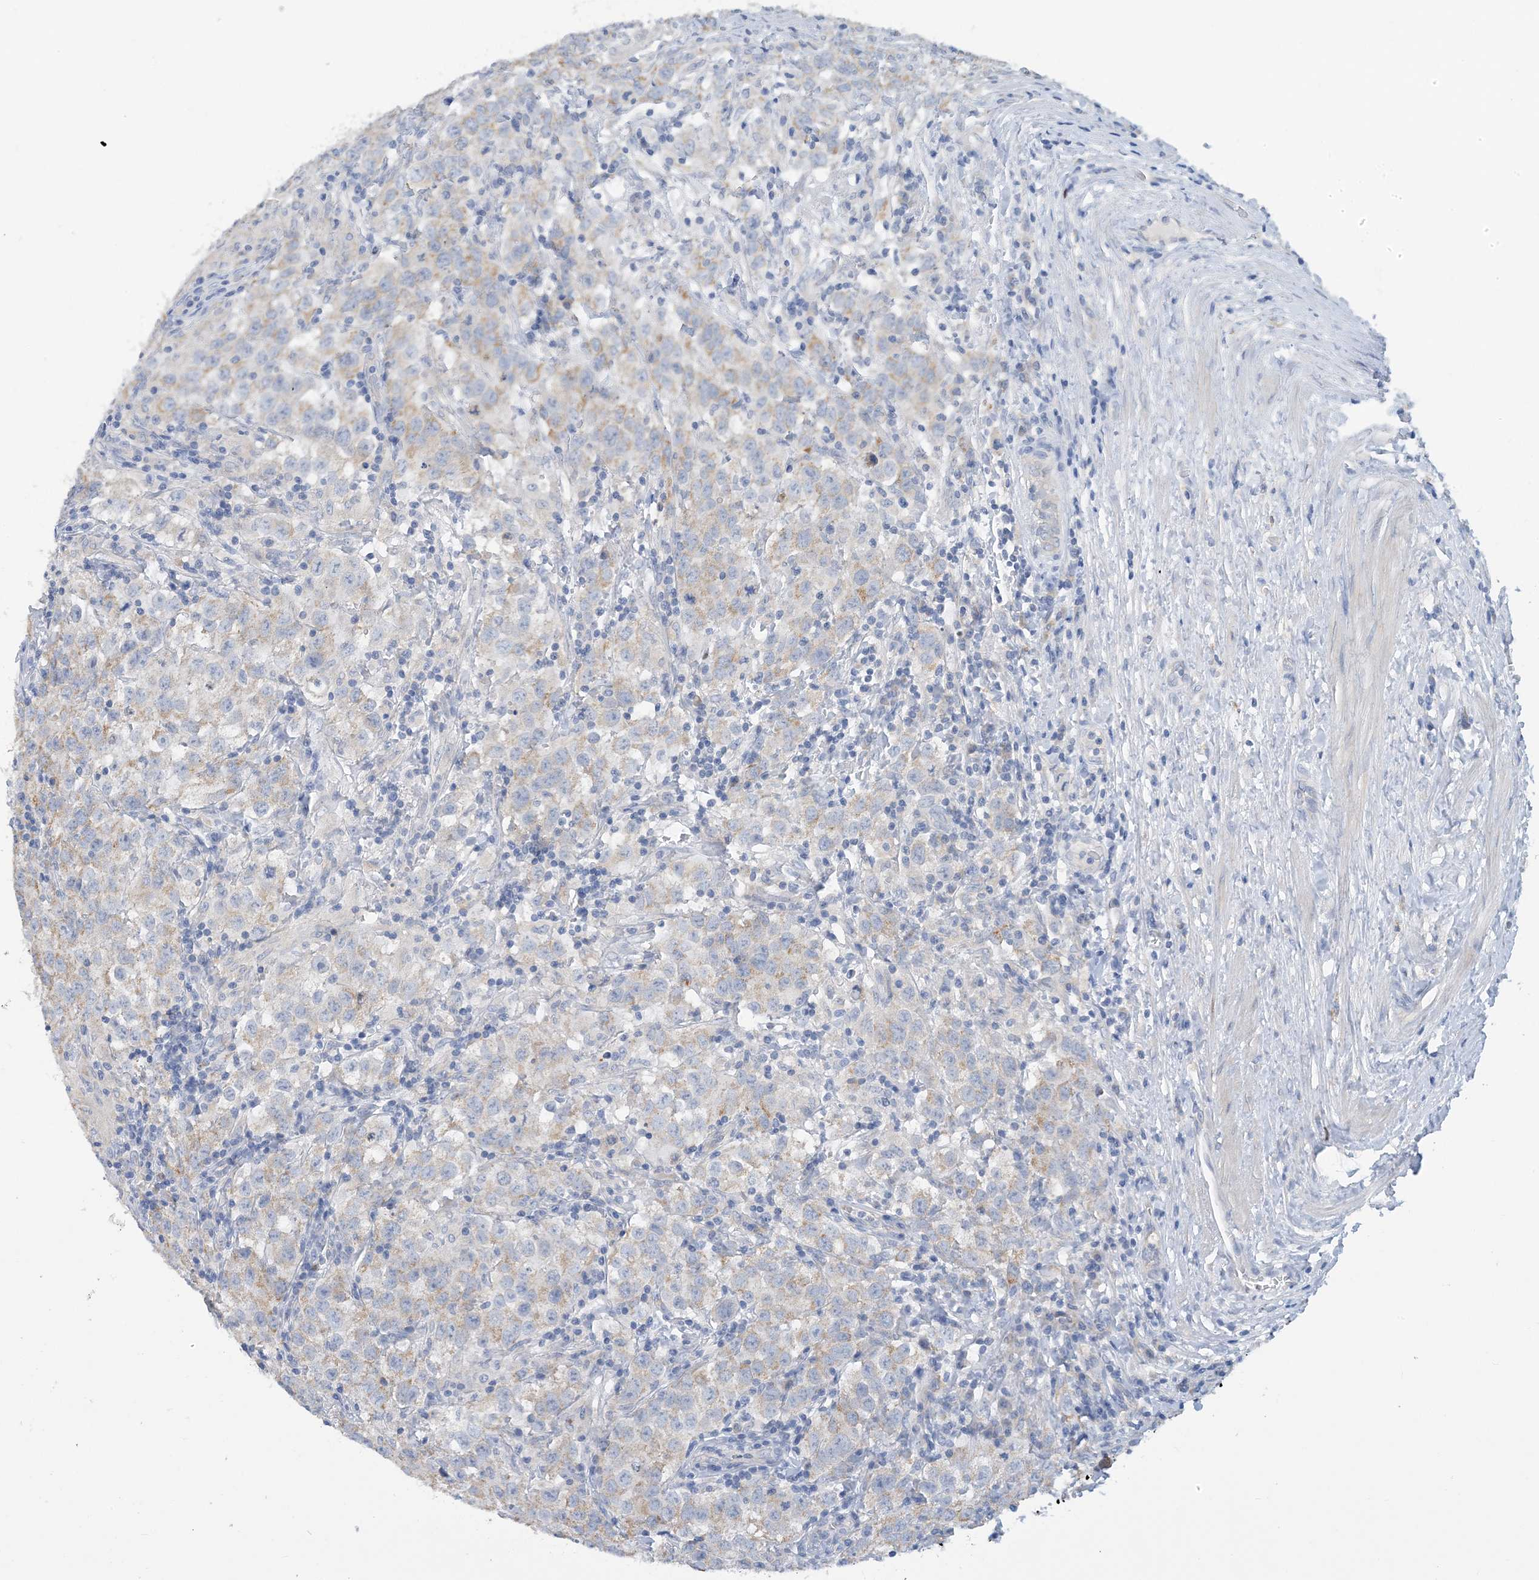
{"staining": {"intensity": "negative", "quantity": "none", "location": "none"}, "tissue": "testis cancer", "cell_type": "Tumor cells", "image_type": "cancer", "snomed": [{"axis": "morphology", "description": "Seminoma, NOS"}, {"axis": "morphology", "description": "Carcinoma, Embryonal, NOS"}, {"axis": "topography", "description": "Testis"}], "caption": "The image displays no staining of tumor cells in testis cancer (seminoma).", "gene": "ZCCHC18", "patient": {"sex": "male", "age": 43}}